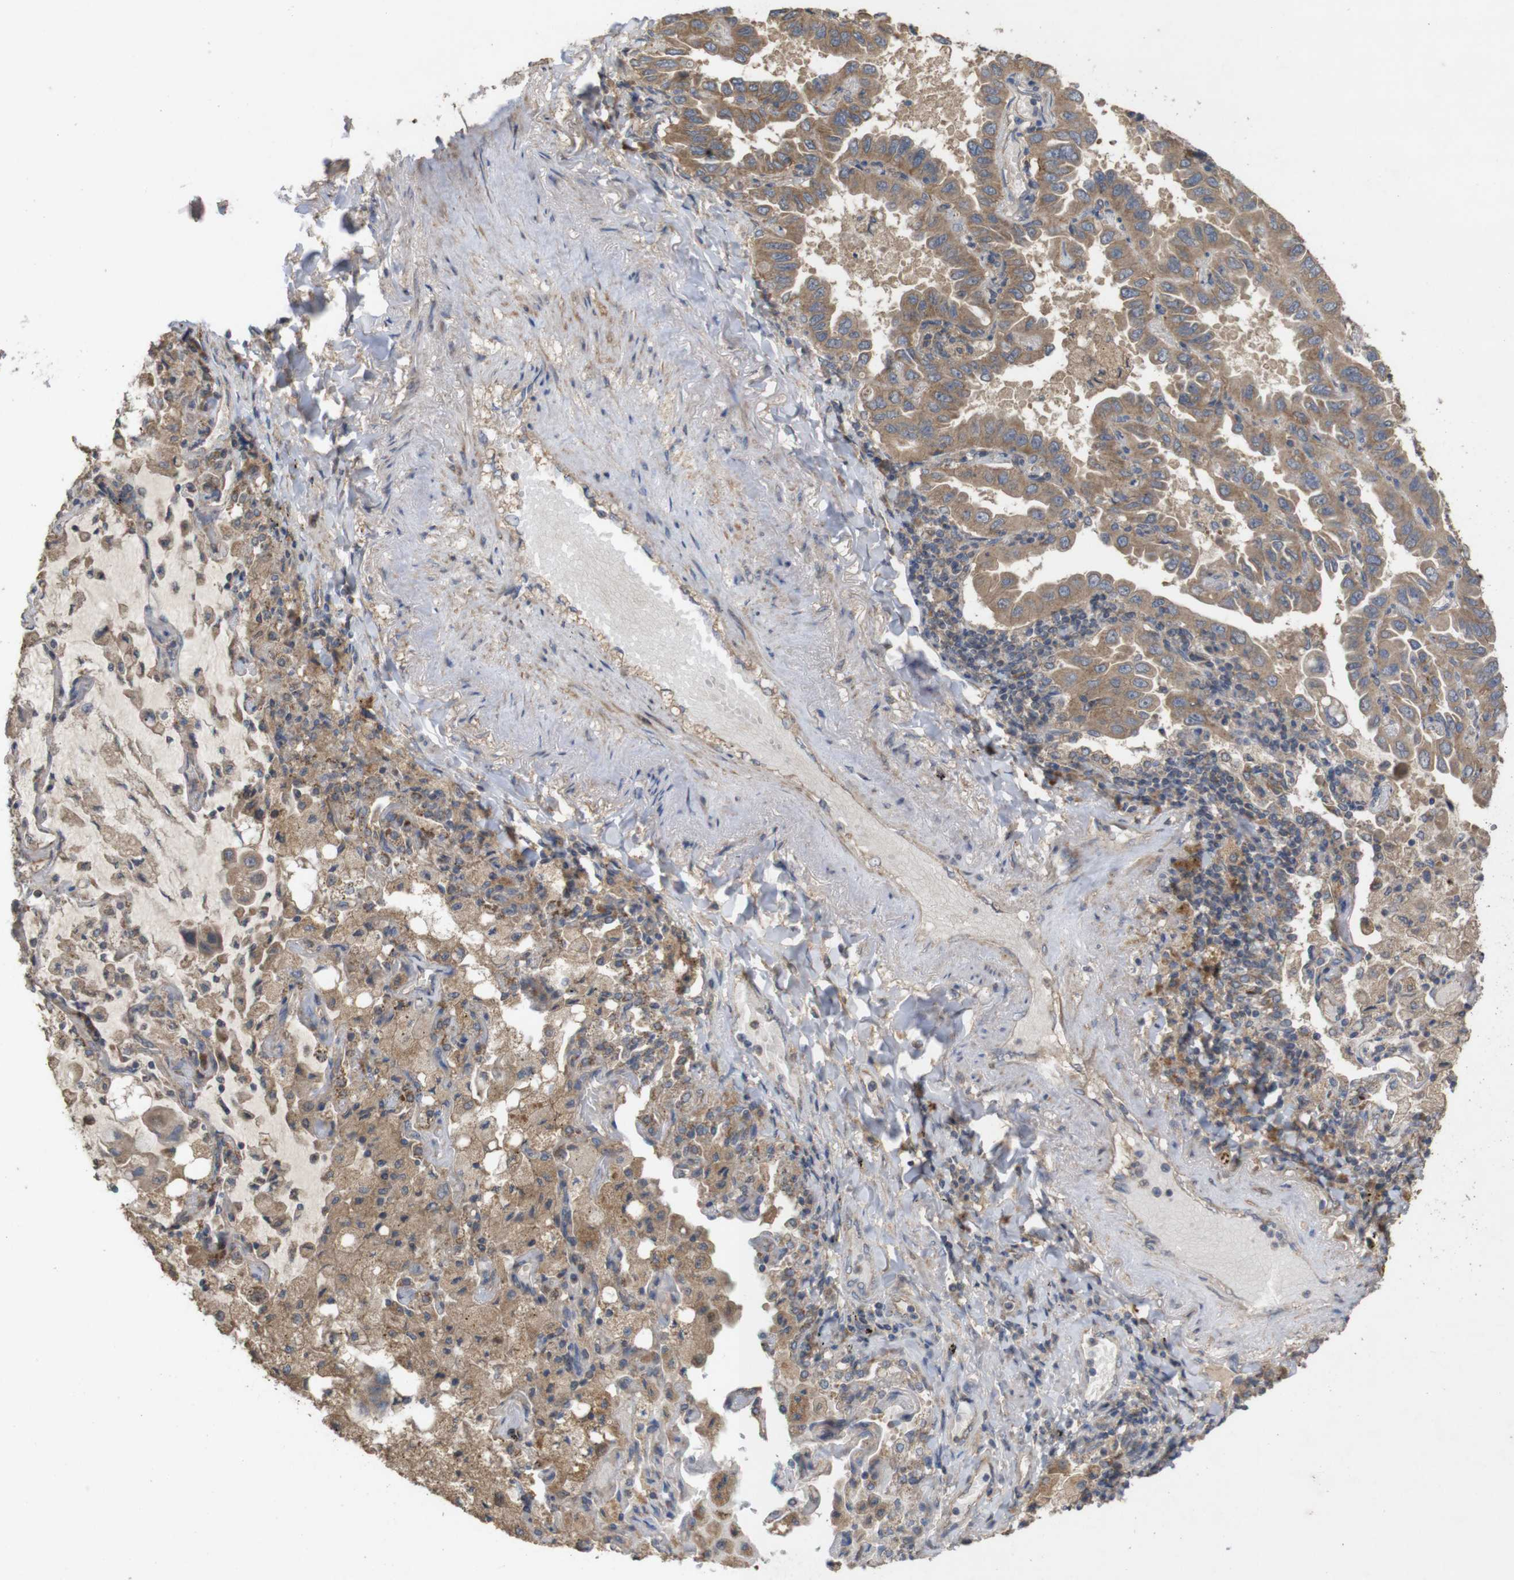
{"staining": {"intensity": "moderate", "quantity": ">75%", "location": "cytoplasmic/membranous"}, "tissue": "lung cancer", "cell_type": "Tumor cells", "image_type": "cancer", "snomed": [{"axis": "morphology", "description": "Adenocarcinoma, NOS"}, {"axis": "topography", "description": "Lung"}], "caption": "About >75% of tumor cells in human lung cancer (adenocarcinoma) show moderate cytoplasmic/membranous protein staining as visualized by brown immunohistochemical staining.", "gene": "KCNS3", "patient": {"sex": "male", "age": 64}}